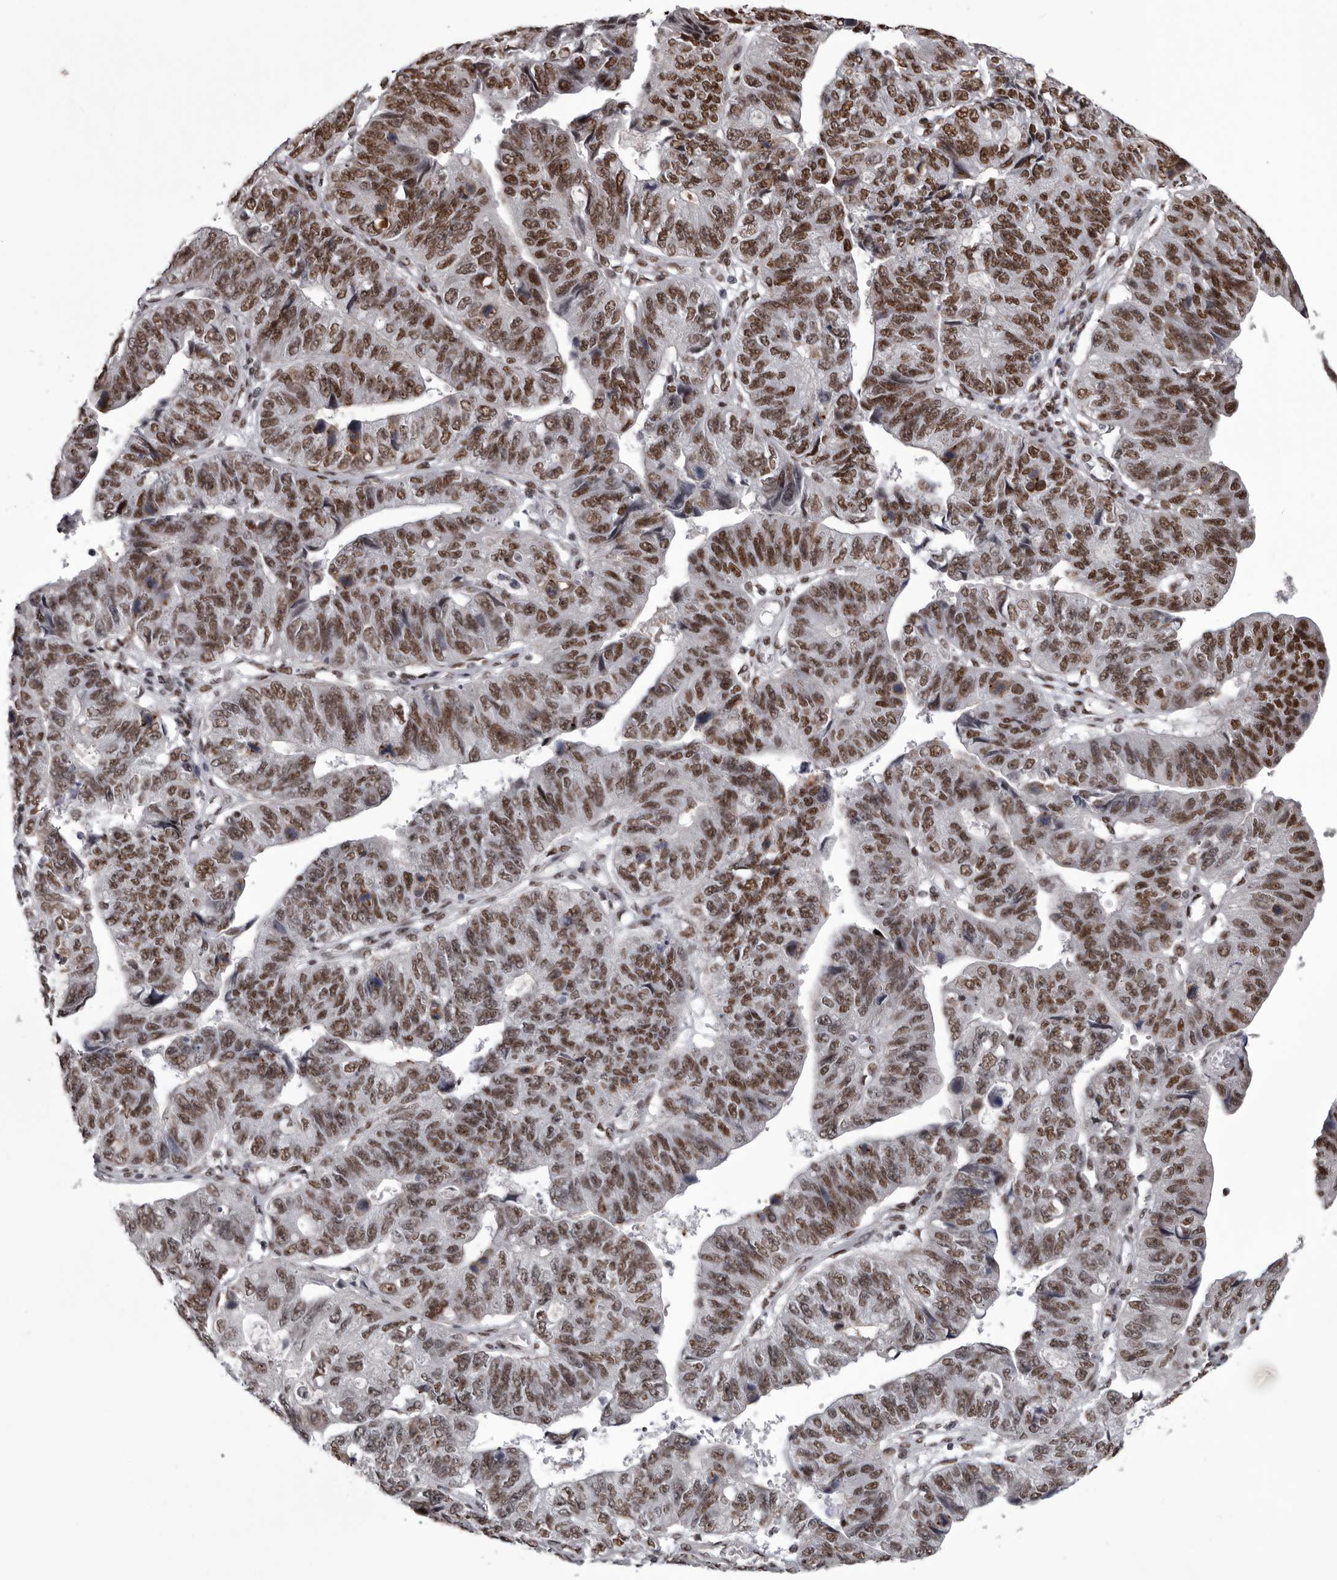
{"staining": {"intensity": "moderate", "quantity": ">75%", "location": "nuclear"}, "tissue": "stomach cancer", "cell_type": "Tumor cells", "image_type": "cancer", "snomed": [{"axis": "morphology", "description": "Adenocarcinoma, NOS"}, {"axis": "topography", "description": "Stomach"}], "caption": "This is an image of immunohistochemistry (IHC) staining of stomach cancer, which shows moderate positivity in the nuclear of tumor cells.", "gene": "NUMA1", "patient": {"sex": "male", "age": 59}}